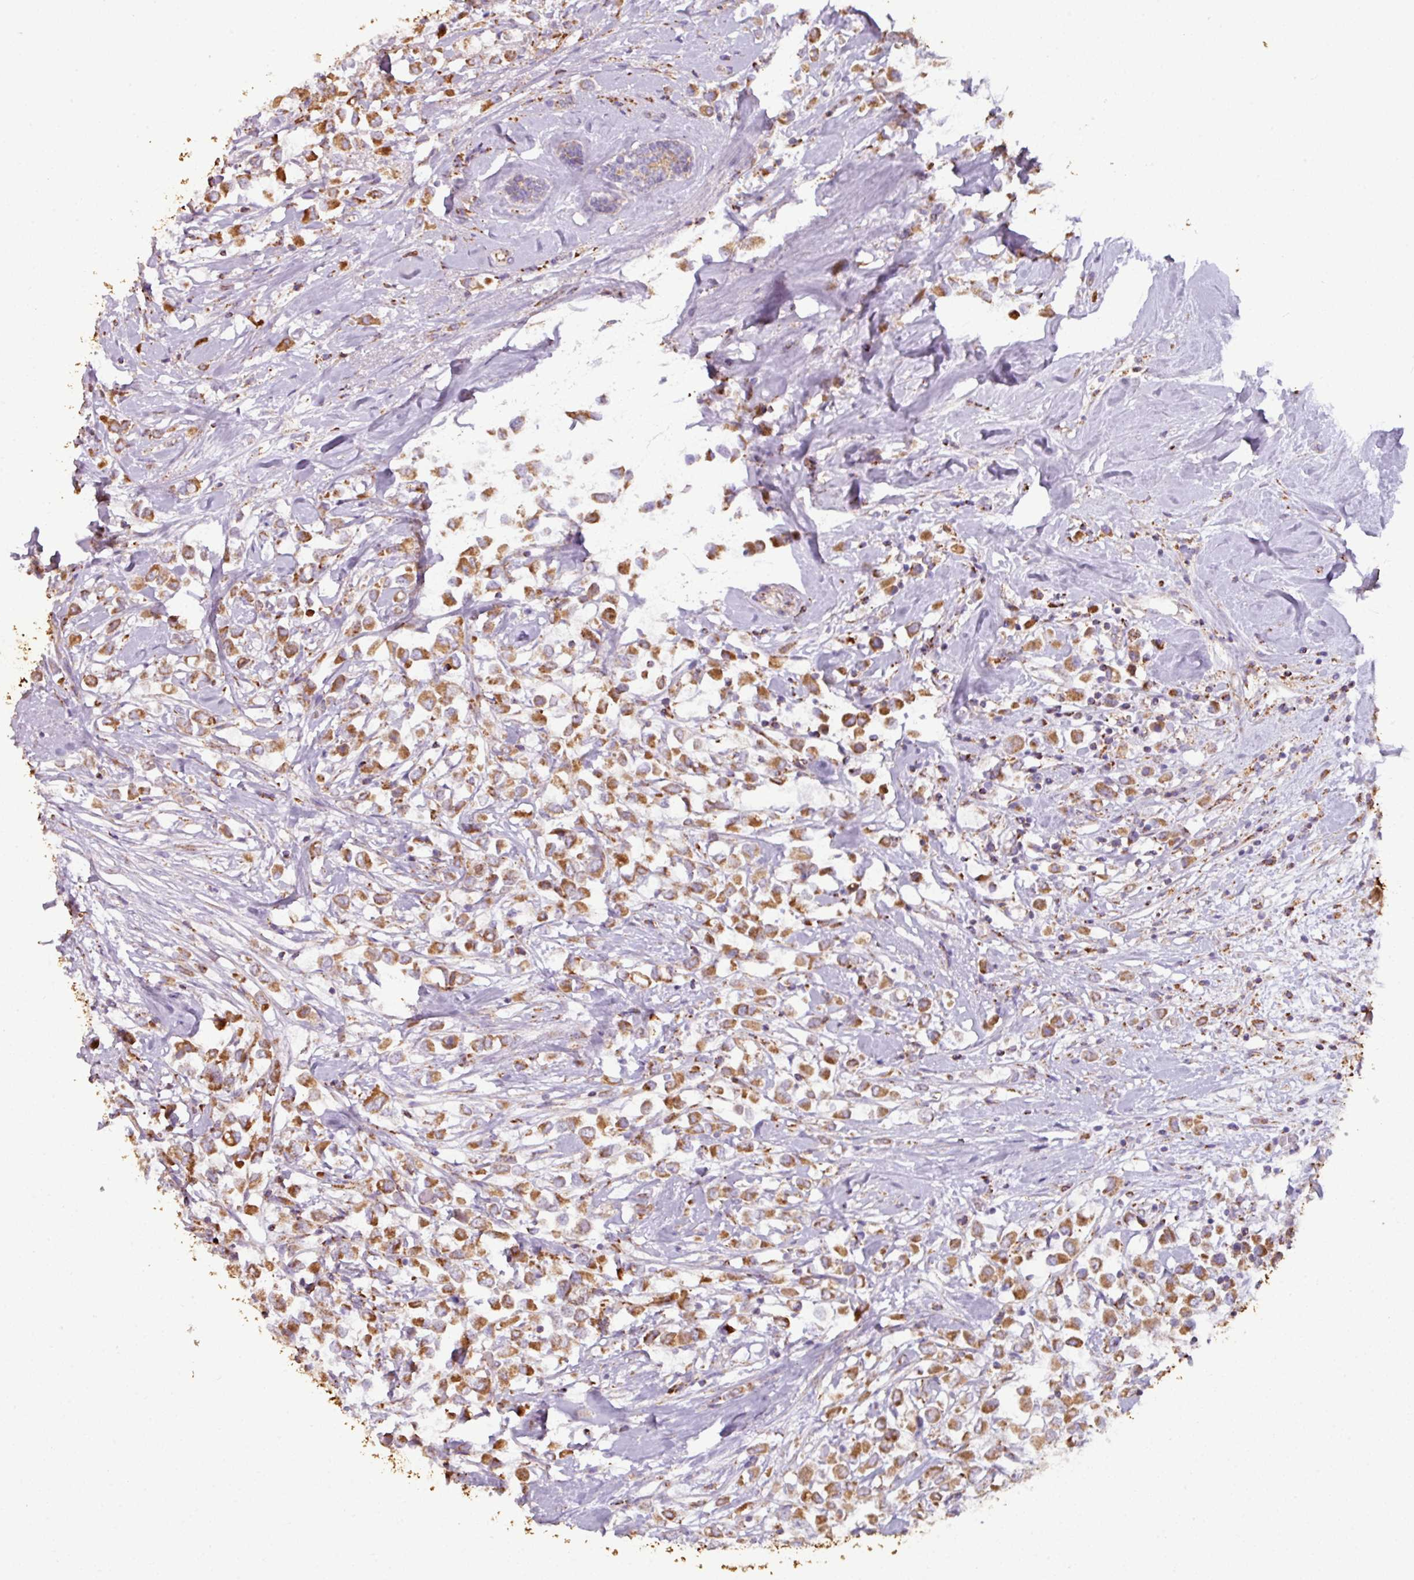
{"staining": {"intensity": "moderate", "quantity": ">75%", "location": "cytoplasmic/membranous"}, "tissue": "breast cancer", "cell_type": "Tumor cells", "image_type": "cancer", "snomed": [{"axis": "morphology", "description": "Duct carcinoma"}, {"axis": "topography", "description": "Breast"}], "caption": "Immunohistochemistry staining of breast cancer, which exhibits medium levels of moderate cytoplasmic/membranous positivity in about >75% of tumor cells indicating moderate cytoplasmic/membranous protein positivity. The staining was performed using DAB (3,3'-diaminobenzidine) (brown) for protein detection and nuclei were counterstained in hematoxylin (blue).", "gene": "SQOR", "patient": {"sex": "female", "age": 61}}